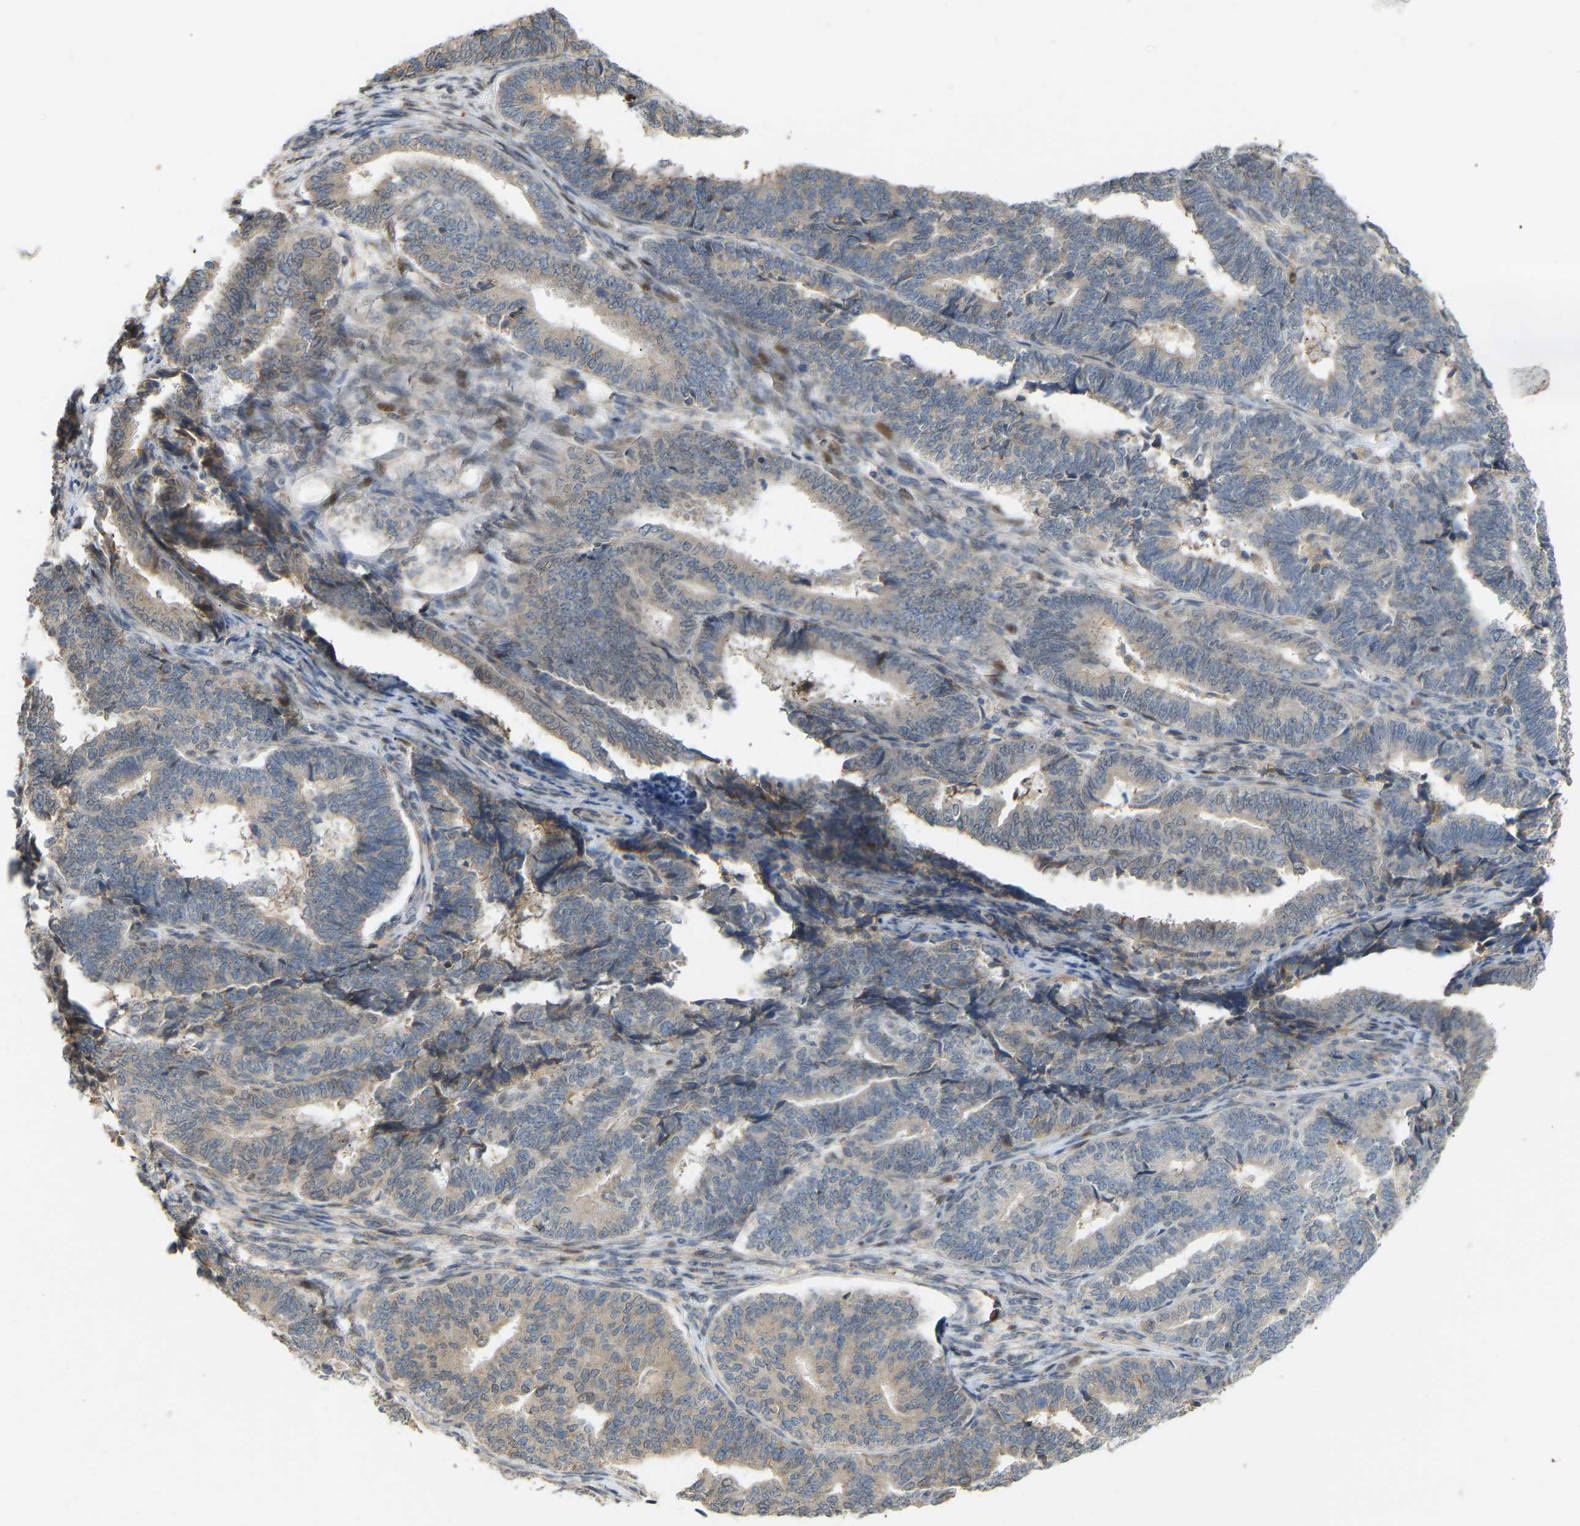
{"staining": {"intensity": "weak", "quantity": "<25%", "location": "cytoplasmic/membranous"}, "tissue": "endometrial cancer", "cell_type": "Tumor cells", "image_type": "cancer", "snomed": [{"axis": "morphology", "description": "Adenocarcinoma, NOS"}, {"axis": "topography", "description": "Endometrium"}], "caption": "The photomicrograph shows no staining of tumor cells in adenocarcinoma (endometrial).", "gene": "PTPN4", "patient": {"sex": "female", "age": 70}}